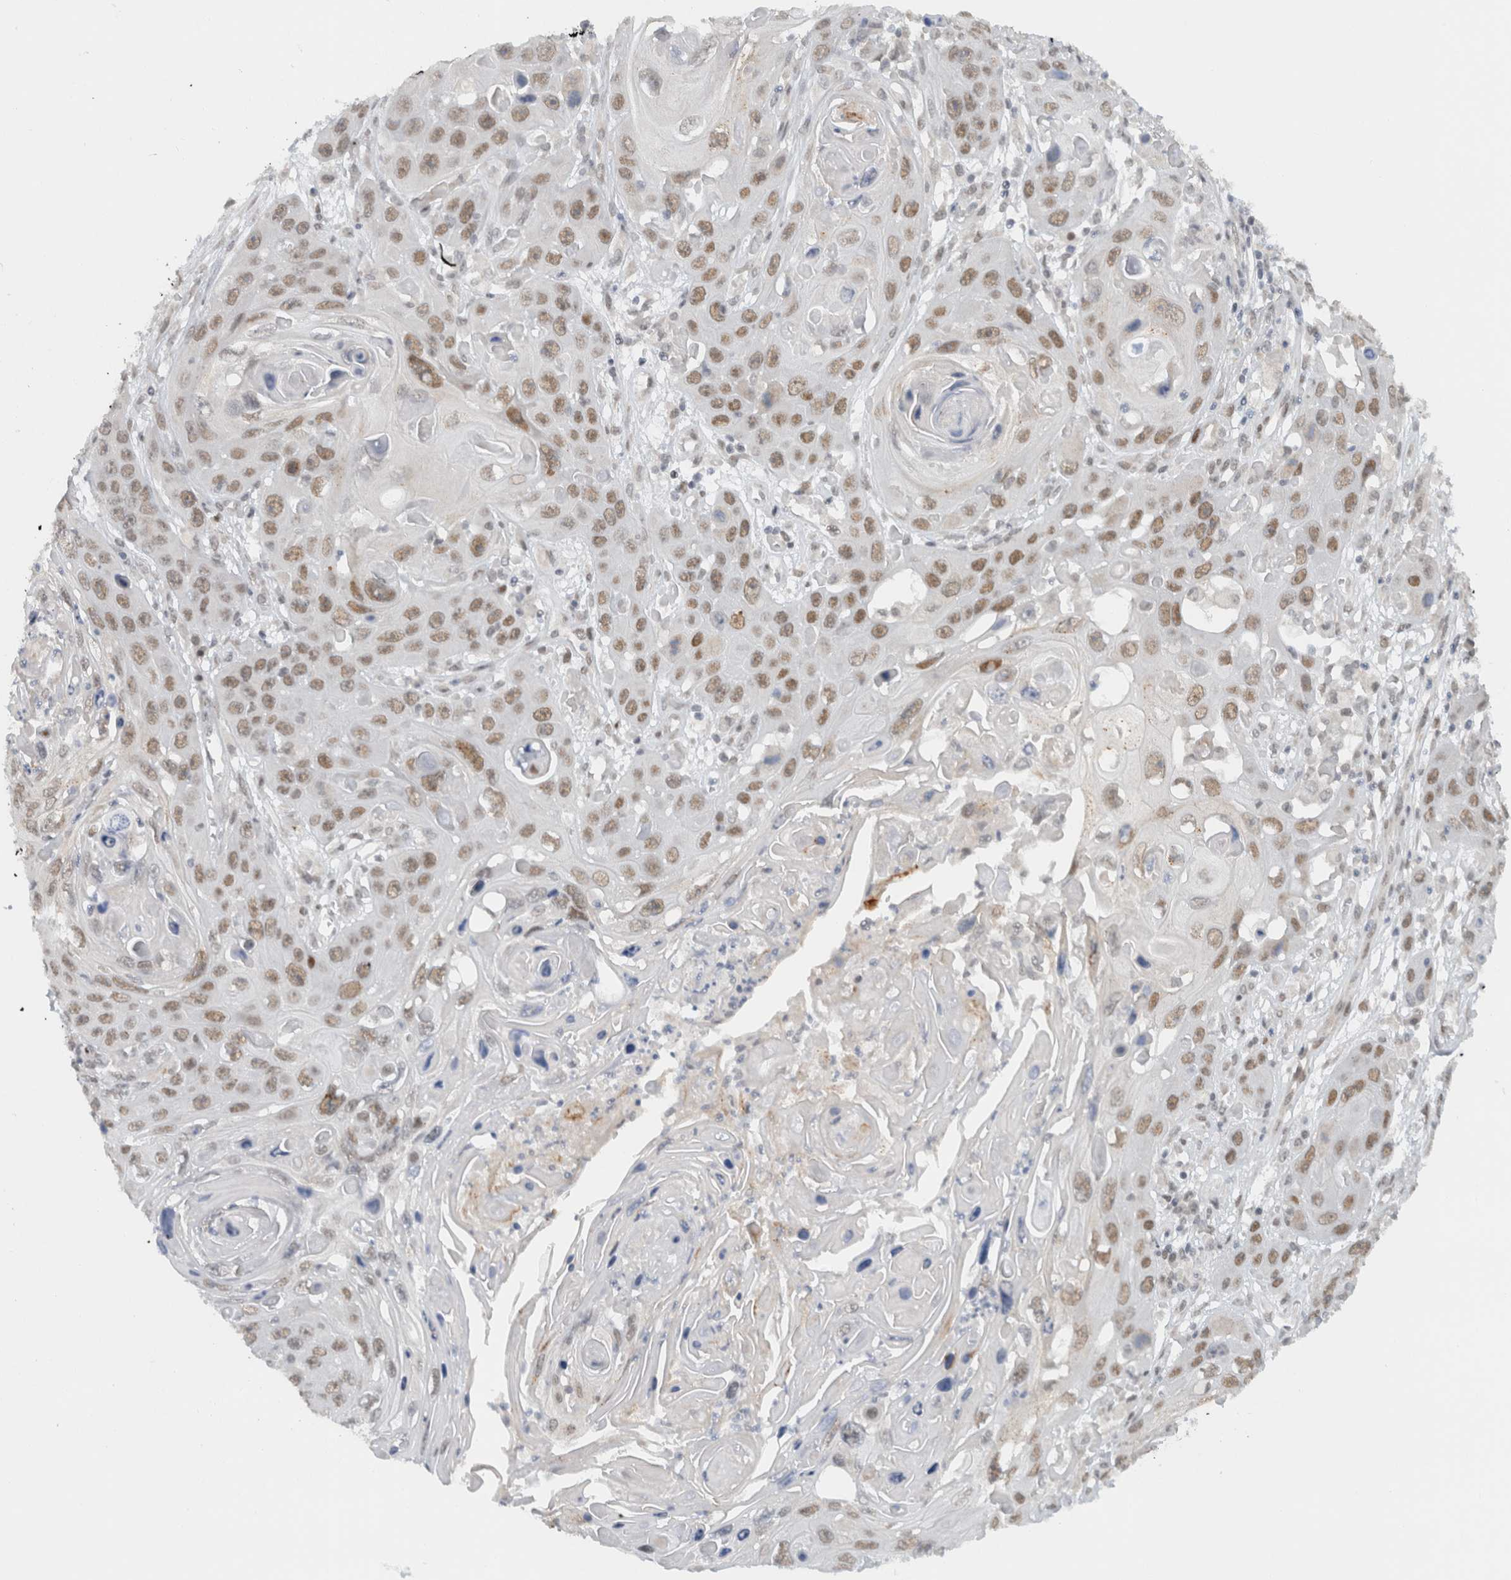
{"staining": {"intensity": "moderate", "quantity": ">75%", "location": "nuclear"}, "tissue": "skin cancer", "cell_type": "Tumor cells", "image_type": "cancer", "snomed": [{"axis": "morphology", "description": "Squamous cell carcinoma, NOS"}, {"axis": "topography", "description": "Skin"}], "caption": "IHC histopathology image of human skin cancer (squamous cell carcinoma) stained for a protein (brown), which exhibits medium levels of moderate nuclear staining in about >75% of tumor cells.", "gene": "HNRNPR", "patient": {"sex": "male", "age": 55}}